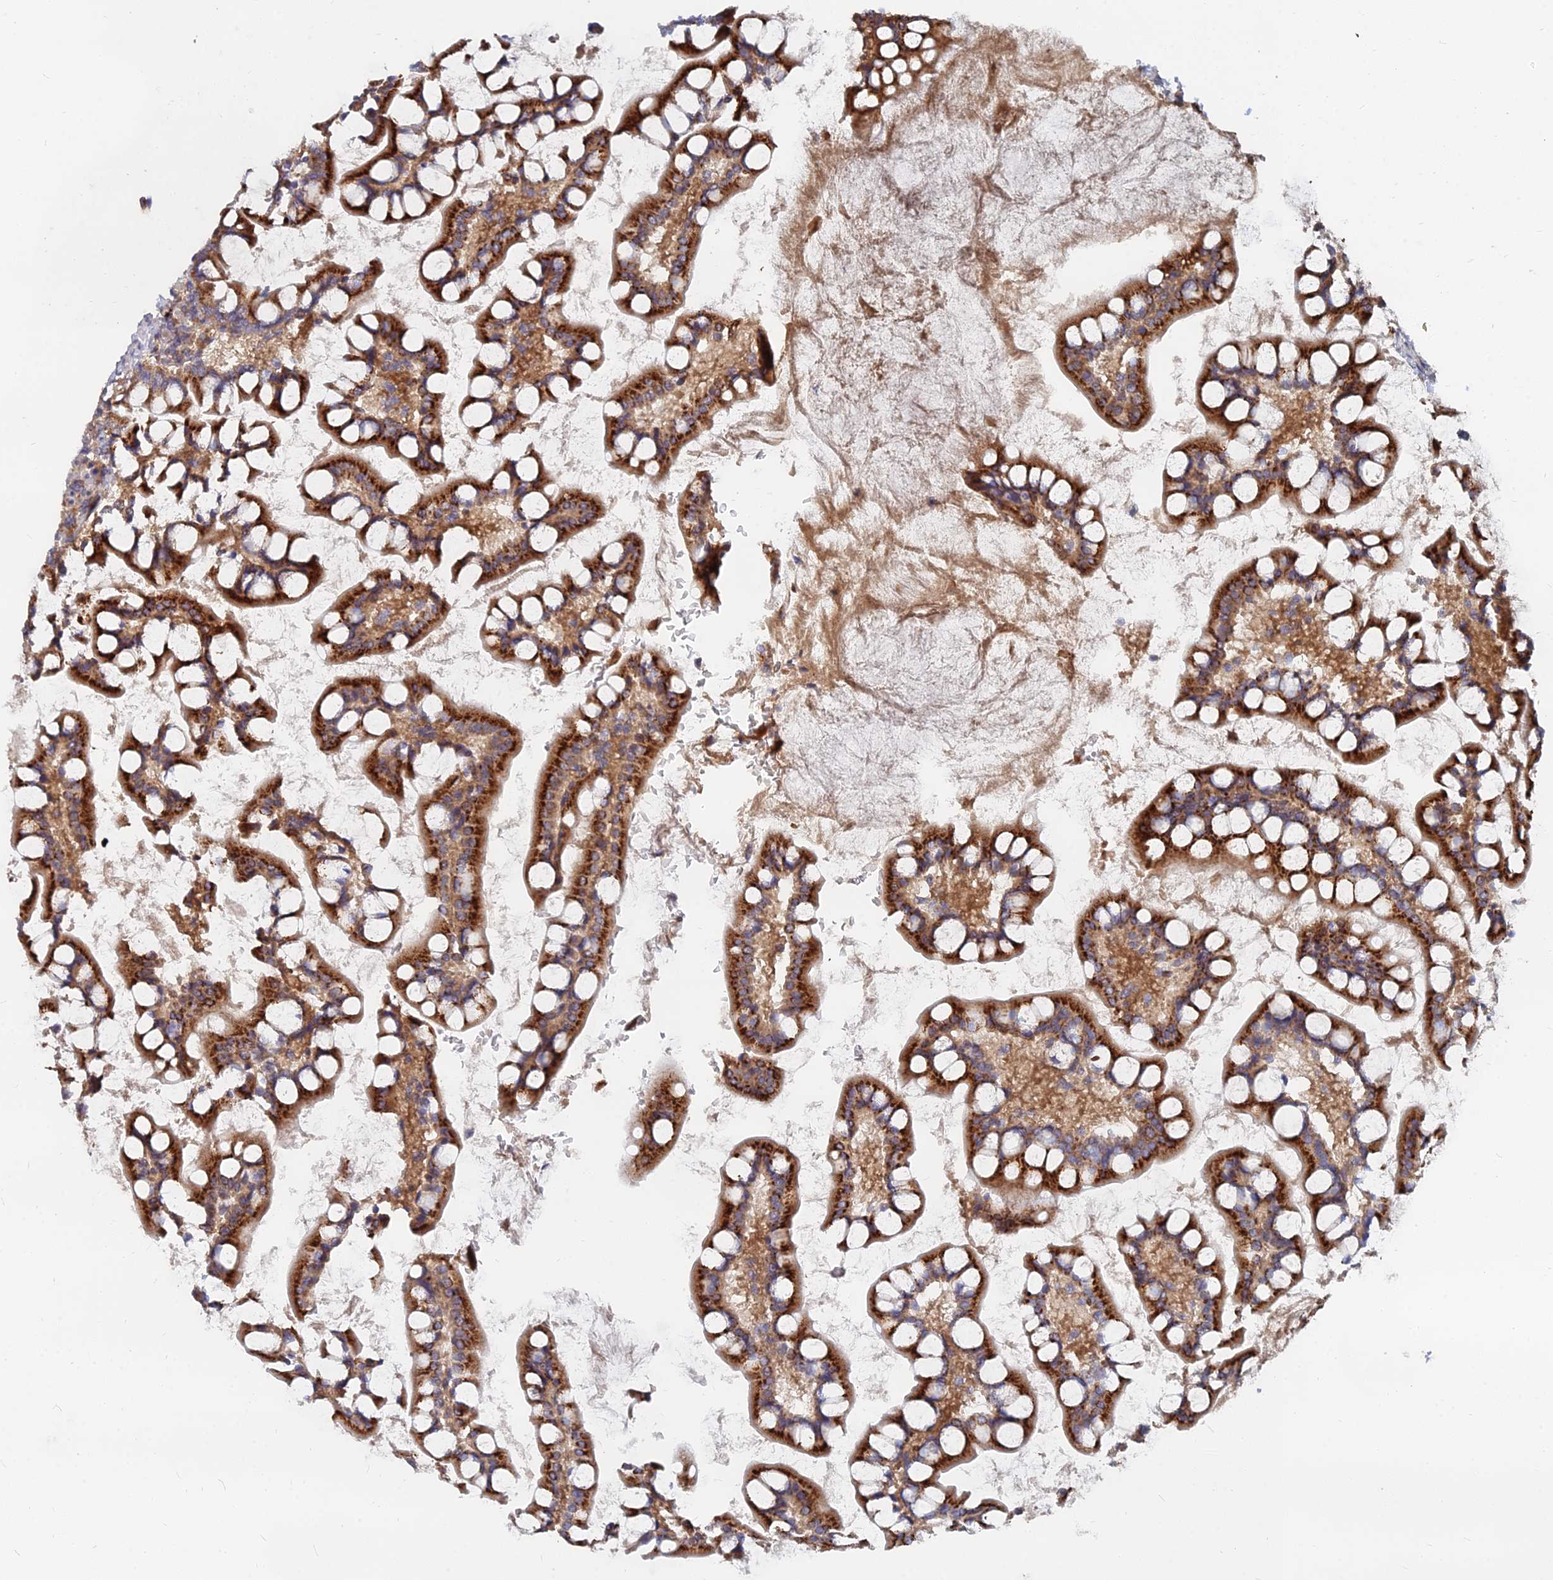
{"staining": {"intensity": "strong", "quantity": ">75%", "location": "cytoplasmic/membranous"}, "tissue": "small intestine", "cell_type": "Glandular cells", "image_type": "normal", "snomed": [{"axis": "morphology", "description": "Normal tissue, NOS"}, {"axis": "topography", "description": "Small intestine"}], "caption": "A high-resolution histopathology image shows immunohistochemistry (IHC) staining of benign small intestine, which reveals strong cytoplasmic/membranous staining in approximately >75% of glandular cells. Immunohistochemistry stains the protein of interest in brown and the nuclei are stained blue.", "gene": "CCZ1B", "patient": {"sex": "male", "age": 52}}